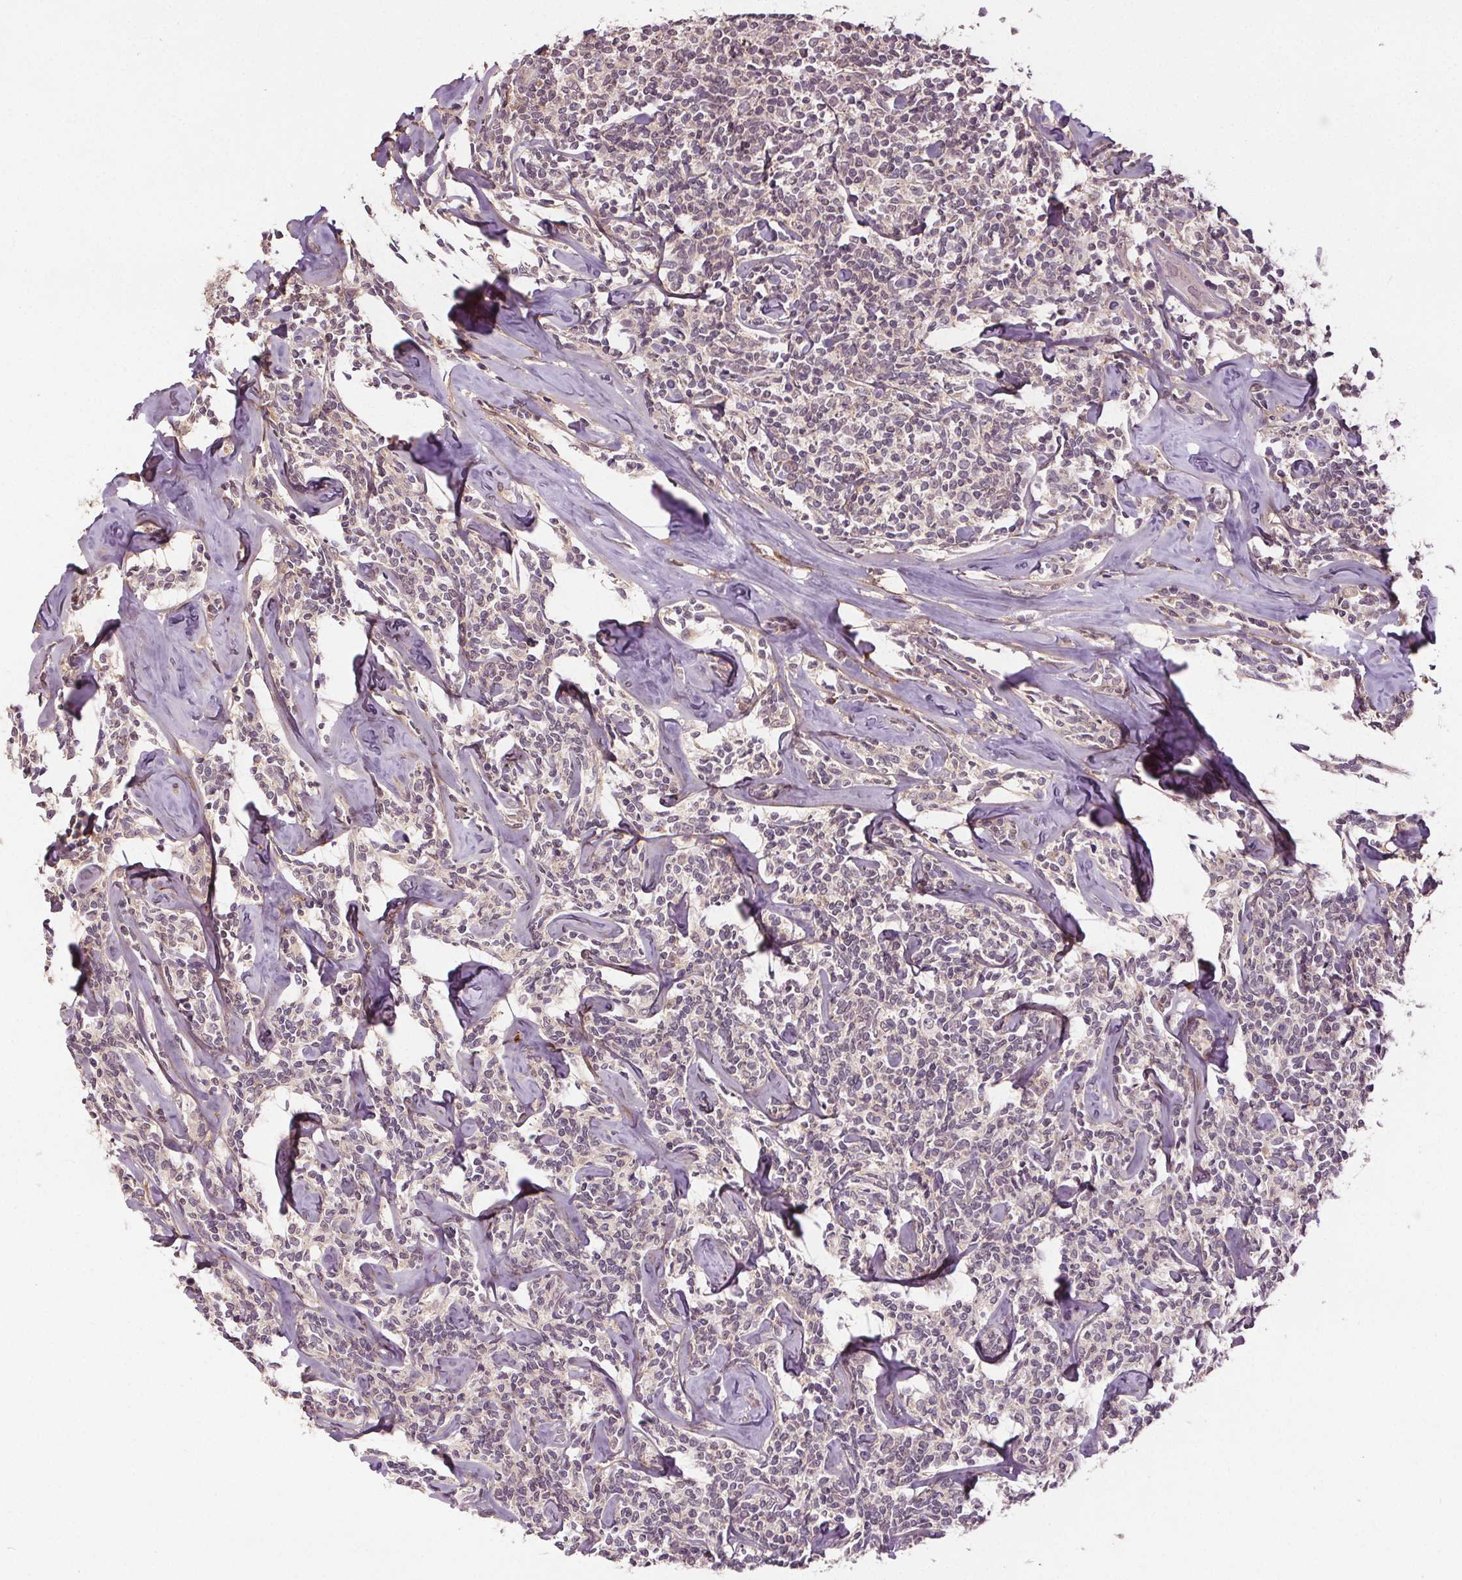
{"staining": {"intensity": "negative", "quantity": "none", "location": "none"}, "tissue": "lymphoma", "cell_type": "Tumor cells", "image_type": "cancer", "snomed": [{"axis": "morphology", "description": "Malignant lymphoma, non-Hodgkin's type, Low grade"}, {"axis": "topography", "description": "Lymph node"}], "caption": "There is no significant positivity in tumor cells of lymphoma.", "gene": "EPHB3", "patient": {"sex": "female", "age": 56}}